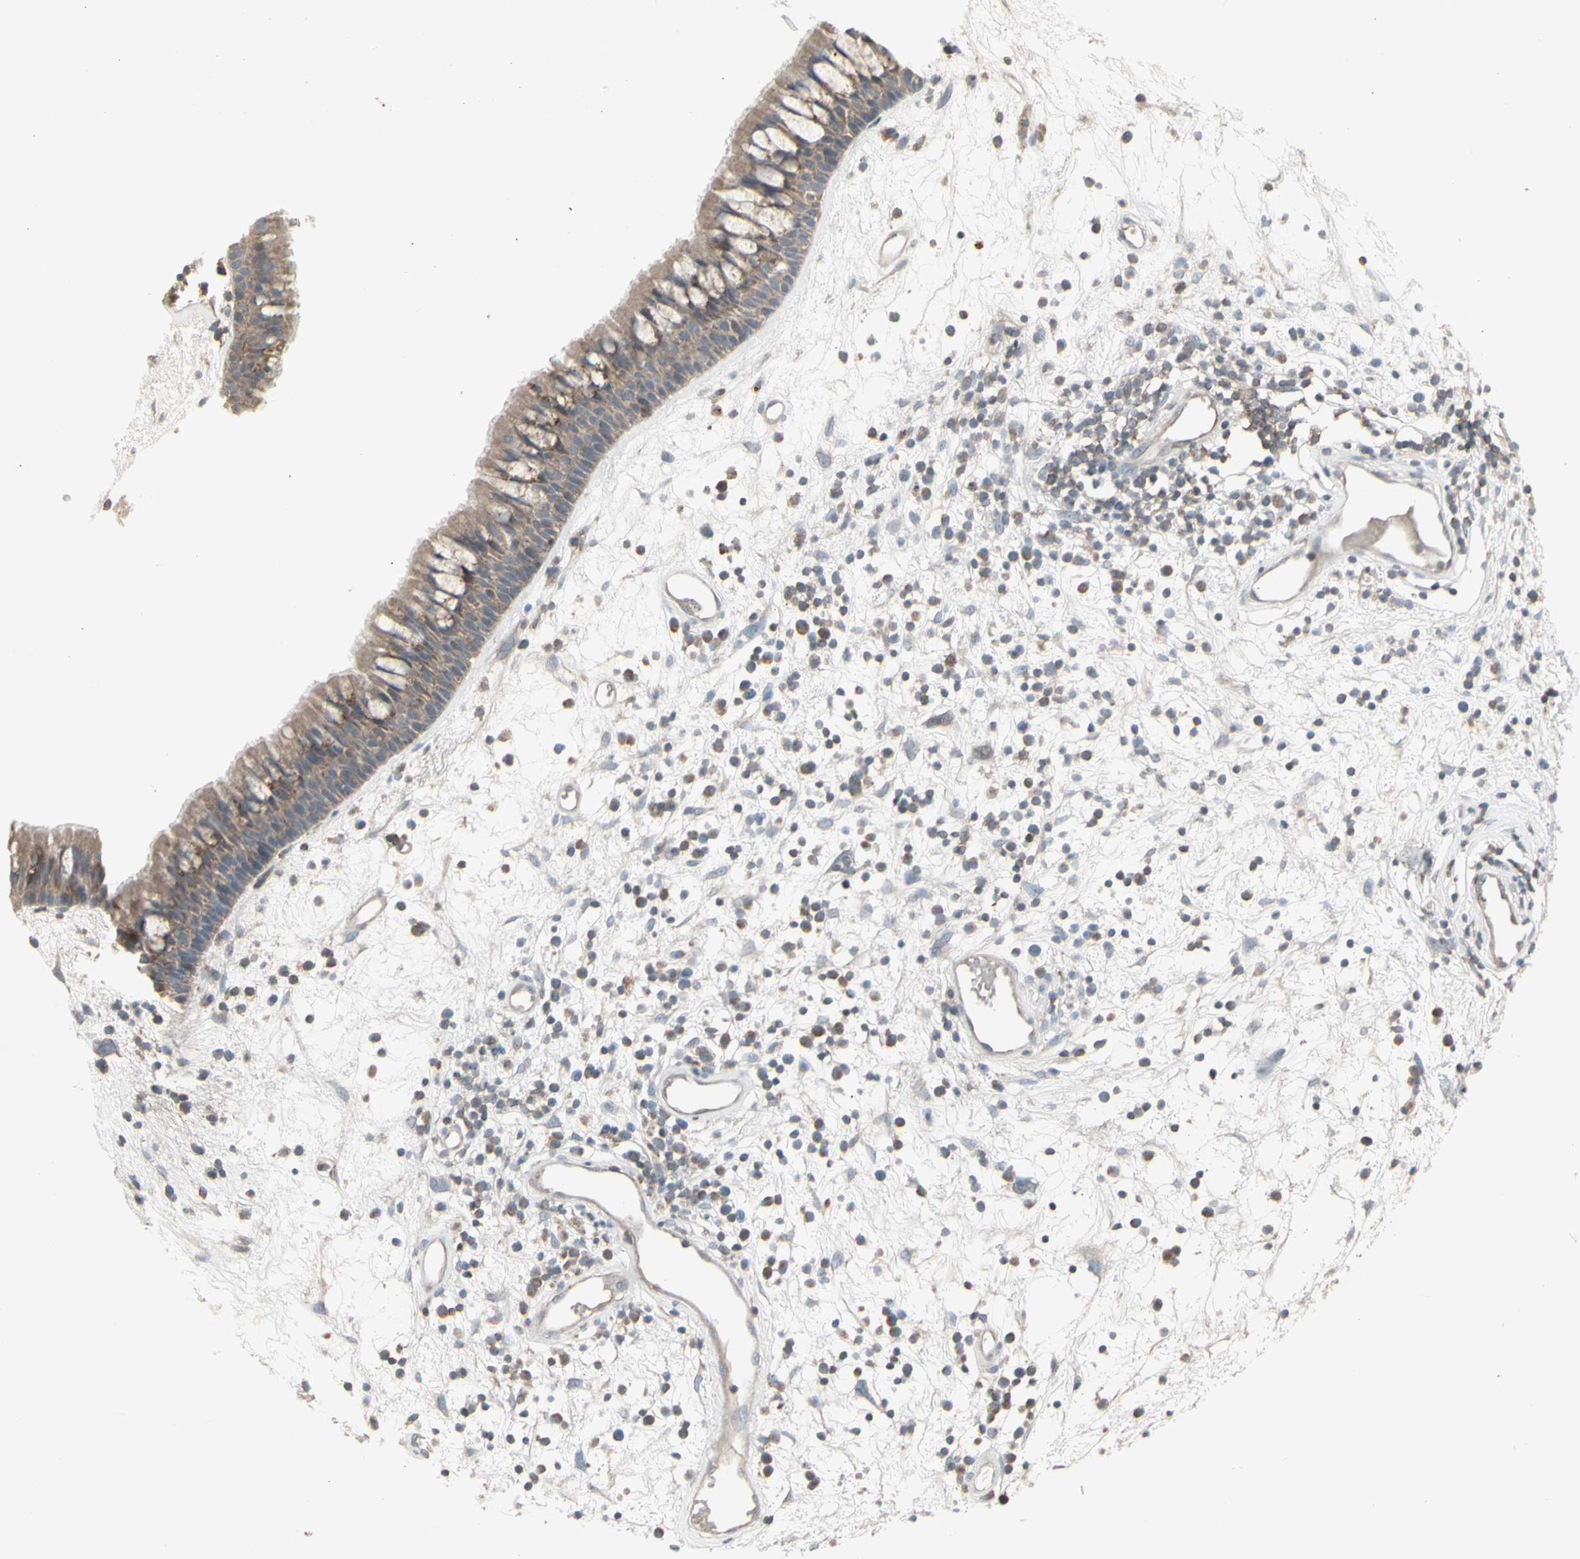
{"staining": {"intensity": "weak", "quantity": ">75%", "location": "cytoplasmic/membranous"}, "tissue": "nasopharynx", "cell_type": "Respiratory epithelial cells", "image_type": "normal", "snomed": [{"axis": "morphology", "description": "Normal tissue, NOS"}, {"axis": "morphology", "description": "Inflammation, NOS"}, {"axis": "topography", "description": "Nasopharynx"}], "caption": "Protein analysis of normal nasopharynx exhibits weak cytoplasmic/membranous expression in approximately >75% of respiratory epithelial cells. (Brightfield microscopy of DAB IHC at high magnification).", "gene": "CSK", "patient": {"sex": "male", "age": 48}}